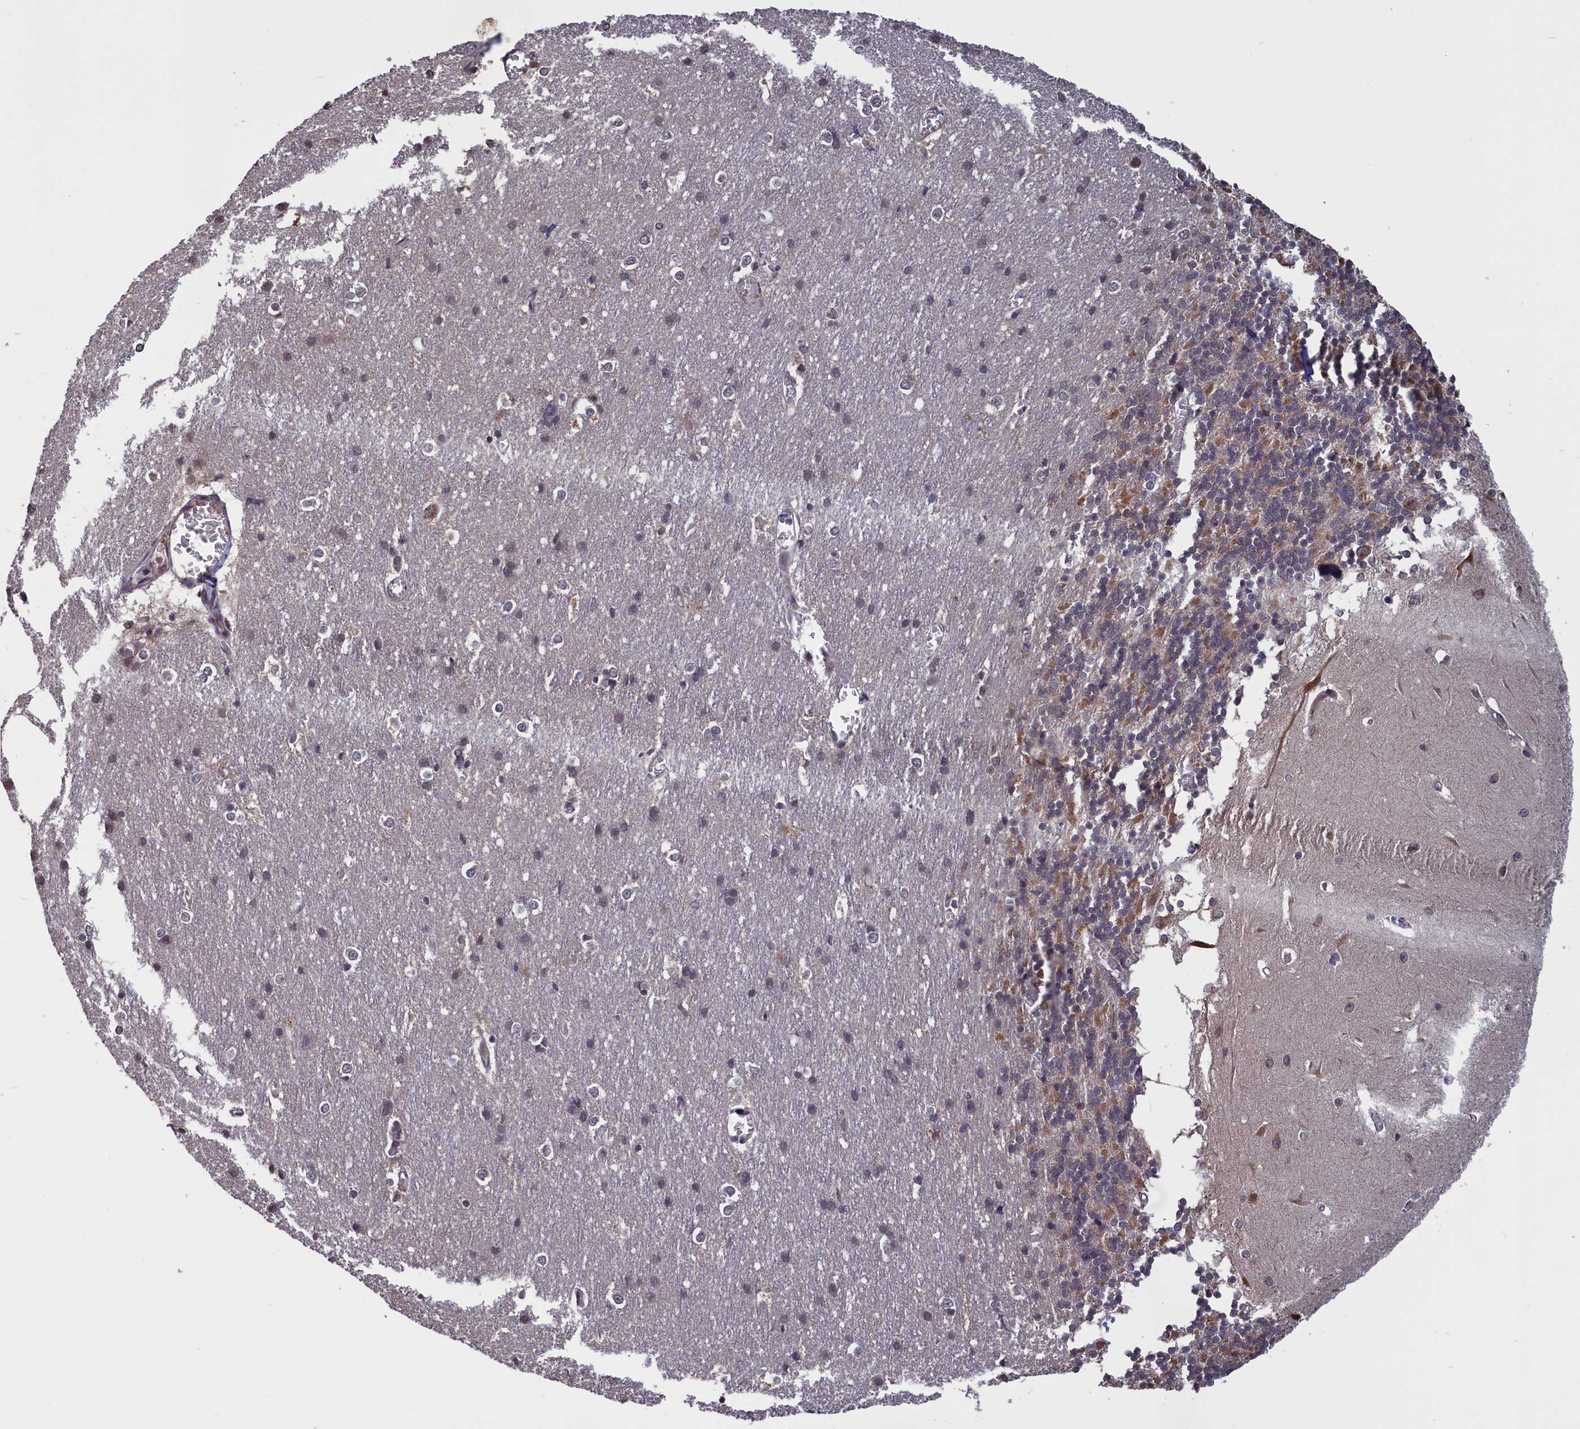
{"staining": {"intensity": "weak", "quantity": "25%-75%", "location": "cytoplasmic/membranous"}, "tissue": "cerebellum", "cell_type": "Cells in granular layer", "image_type": "normal", "snomed": [{"axis": "morphology", "description": "Normal tissue, NOS"}, {"axis": "topography", "description": "Cerebellum"}], "caption": "The histopathology image demonstrates staining of benign cerebellum, revealing weak cytoplasmic/membranous protein staining (brown color) within cells in granular layer.", "gene": "CACTIN", "patient": {"sex": "male", "age": 37}}